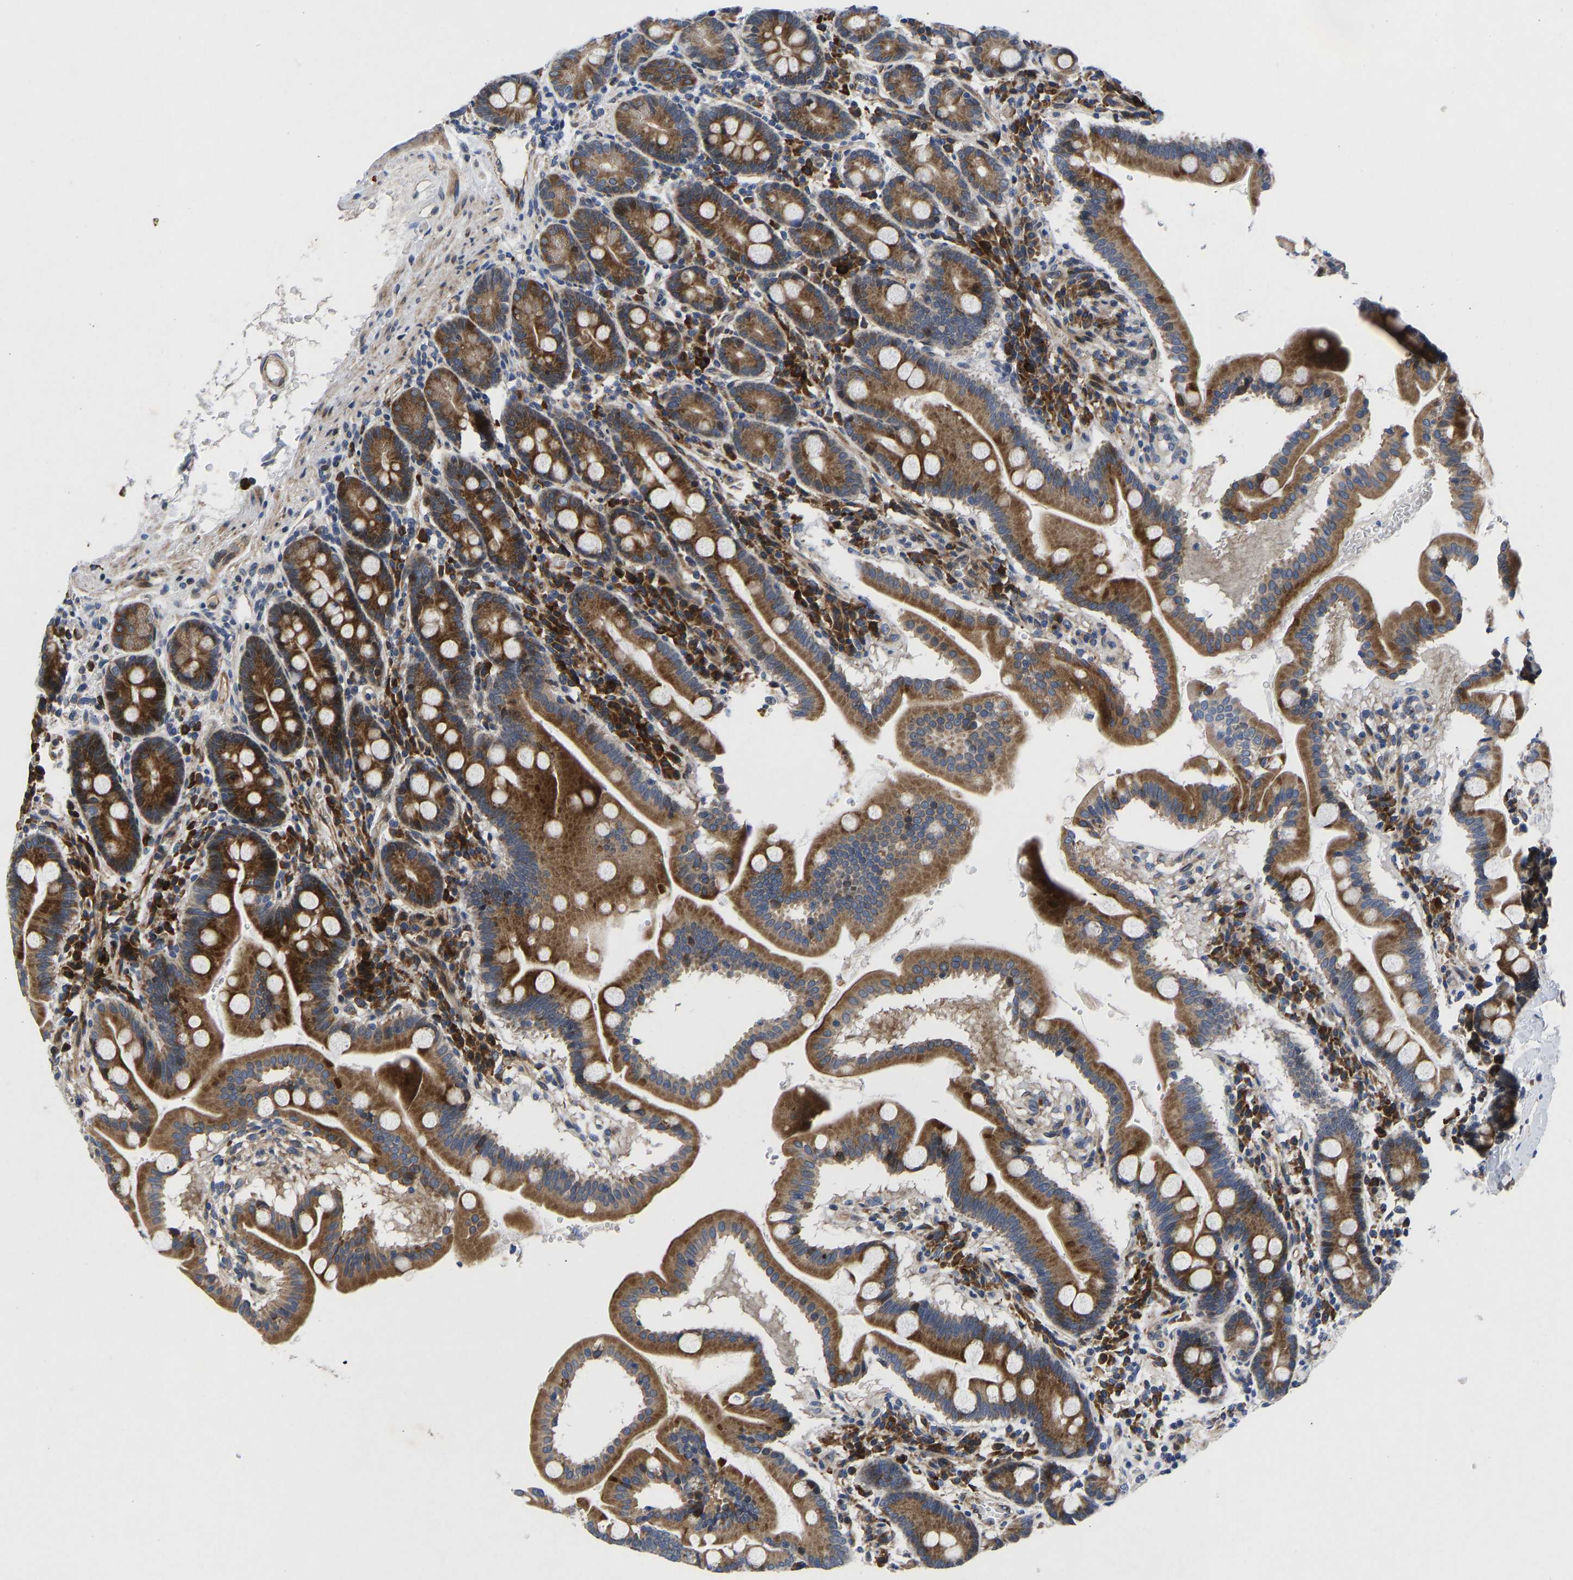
{"staining": {"intensity": "strong", "quantity": ">75%", "location": "cytoplasmic/membranous"}, "tissue": "duodenum", "cell_type": "Glandular cells", "image_type": "normal", "snomed": [{"axis": "morphology", "description": "Normal tissue, NOS"}, {"axis": "topography", "description": "Duodenum"}], "caption": "An image of human duodenum stained for a protein demonstrates strong cytoplasmic/membranous brown staining in glandular cells.", "gene": "TMEM38B", "patient": {"sex": "male", "age": 50}}